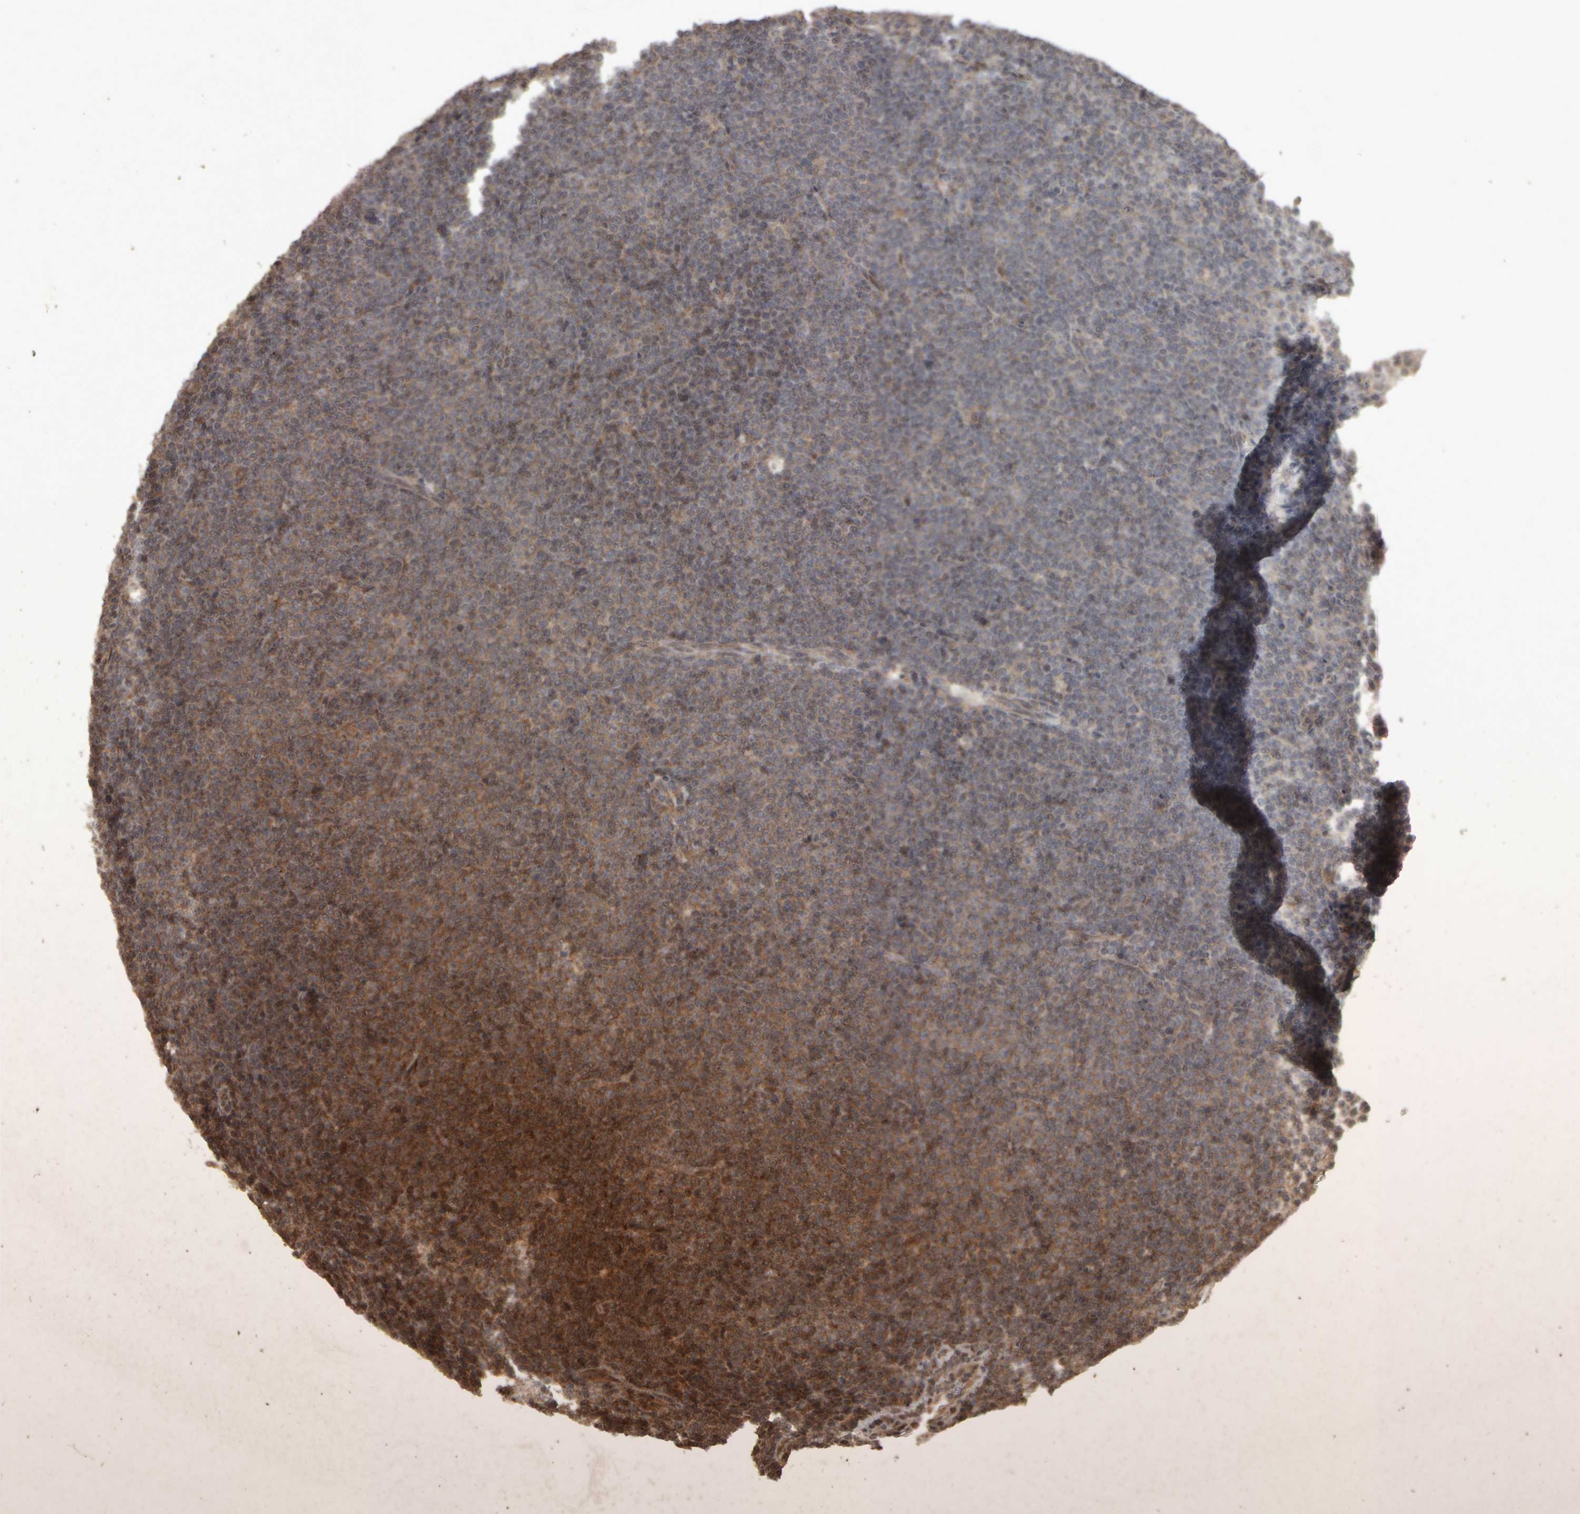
{"staining": {"intensity": "moderate", "quantity": "25%-75%", "location": "cytoplasmic/membranous,nuclear"}, "tissue": "lymphoma", "cell_type": "Tumor cells", "image_type": "cancer", "snomed": [{"axis": "morphology", "description": "Malignant lymphoma, non-Hodgkin's type, Low grade"}, {"axis": "topography", "description": "Lymph node"}], "caption": "Immunohistochemistry (IHC) (DAB) staining of human low-grade malignant lymphoma, non-Hodgkin's type shows moderate cytoplasmic/membranous and nuclear protein expression in about 25%-75% of tumor cells.", "gene": "ACO1", "patient": {"sex": "female", "age": 67}}